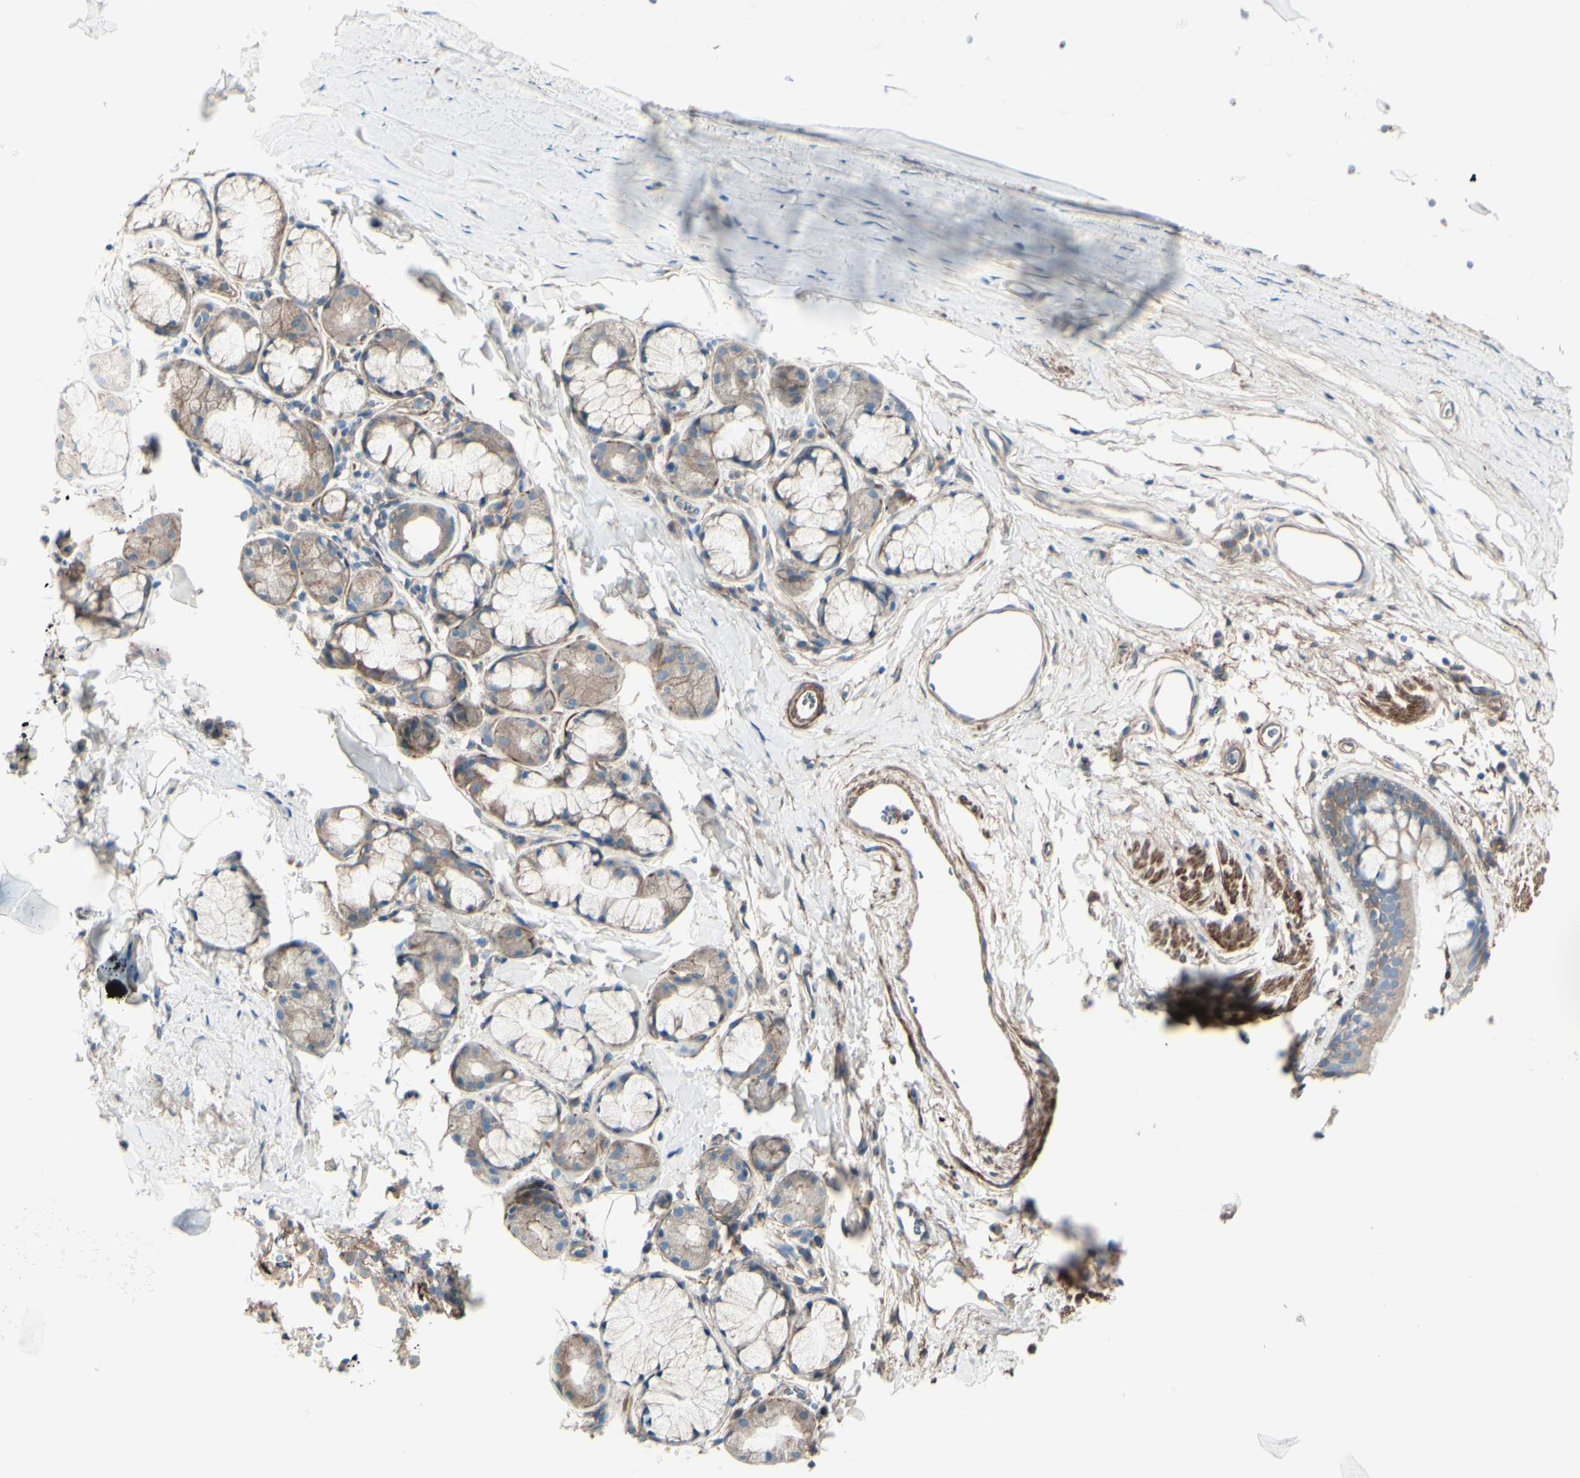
{"staining": {"intensity": "weak", "quantity": ">75%", "location": "cytoplasmic/membranous"}, "tissue": "bronchus", "cell_type": "Respiratory epithelial cells", "image_type": "normal", "snomed": [{"axis": "morphology", "description": "Normal tissue, NOS"}, {"axis": "morphology", "description": "Malignant melanoma, Metastatic site"}, {"axis": "topography", "description": "Bronchus"}, {"axis": "topography", "description": "Lung"}], "caption": "Normal bronchus demonstrates weak cytoplasmic/membranous expression in approximately >75% of respiratory epithelial cells The staining is performed using DAB brown chromogen to label protein expression. The nuclei are counter-stained blue using hematoxylin..", "gene": "PCDHGA10", "patient": {"sex": "male", "age": 64}}